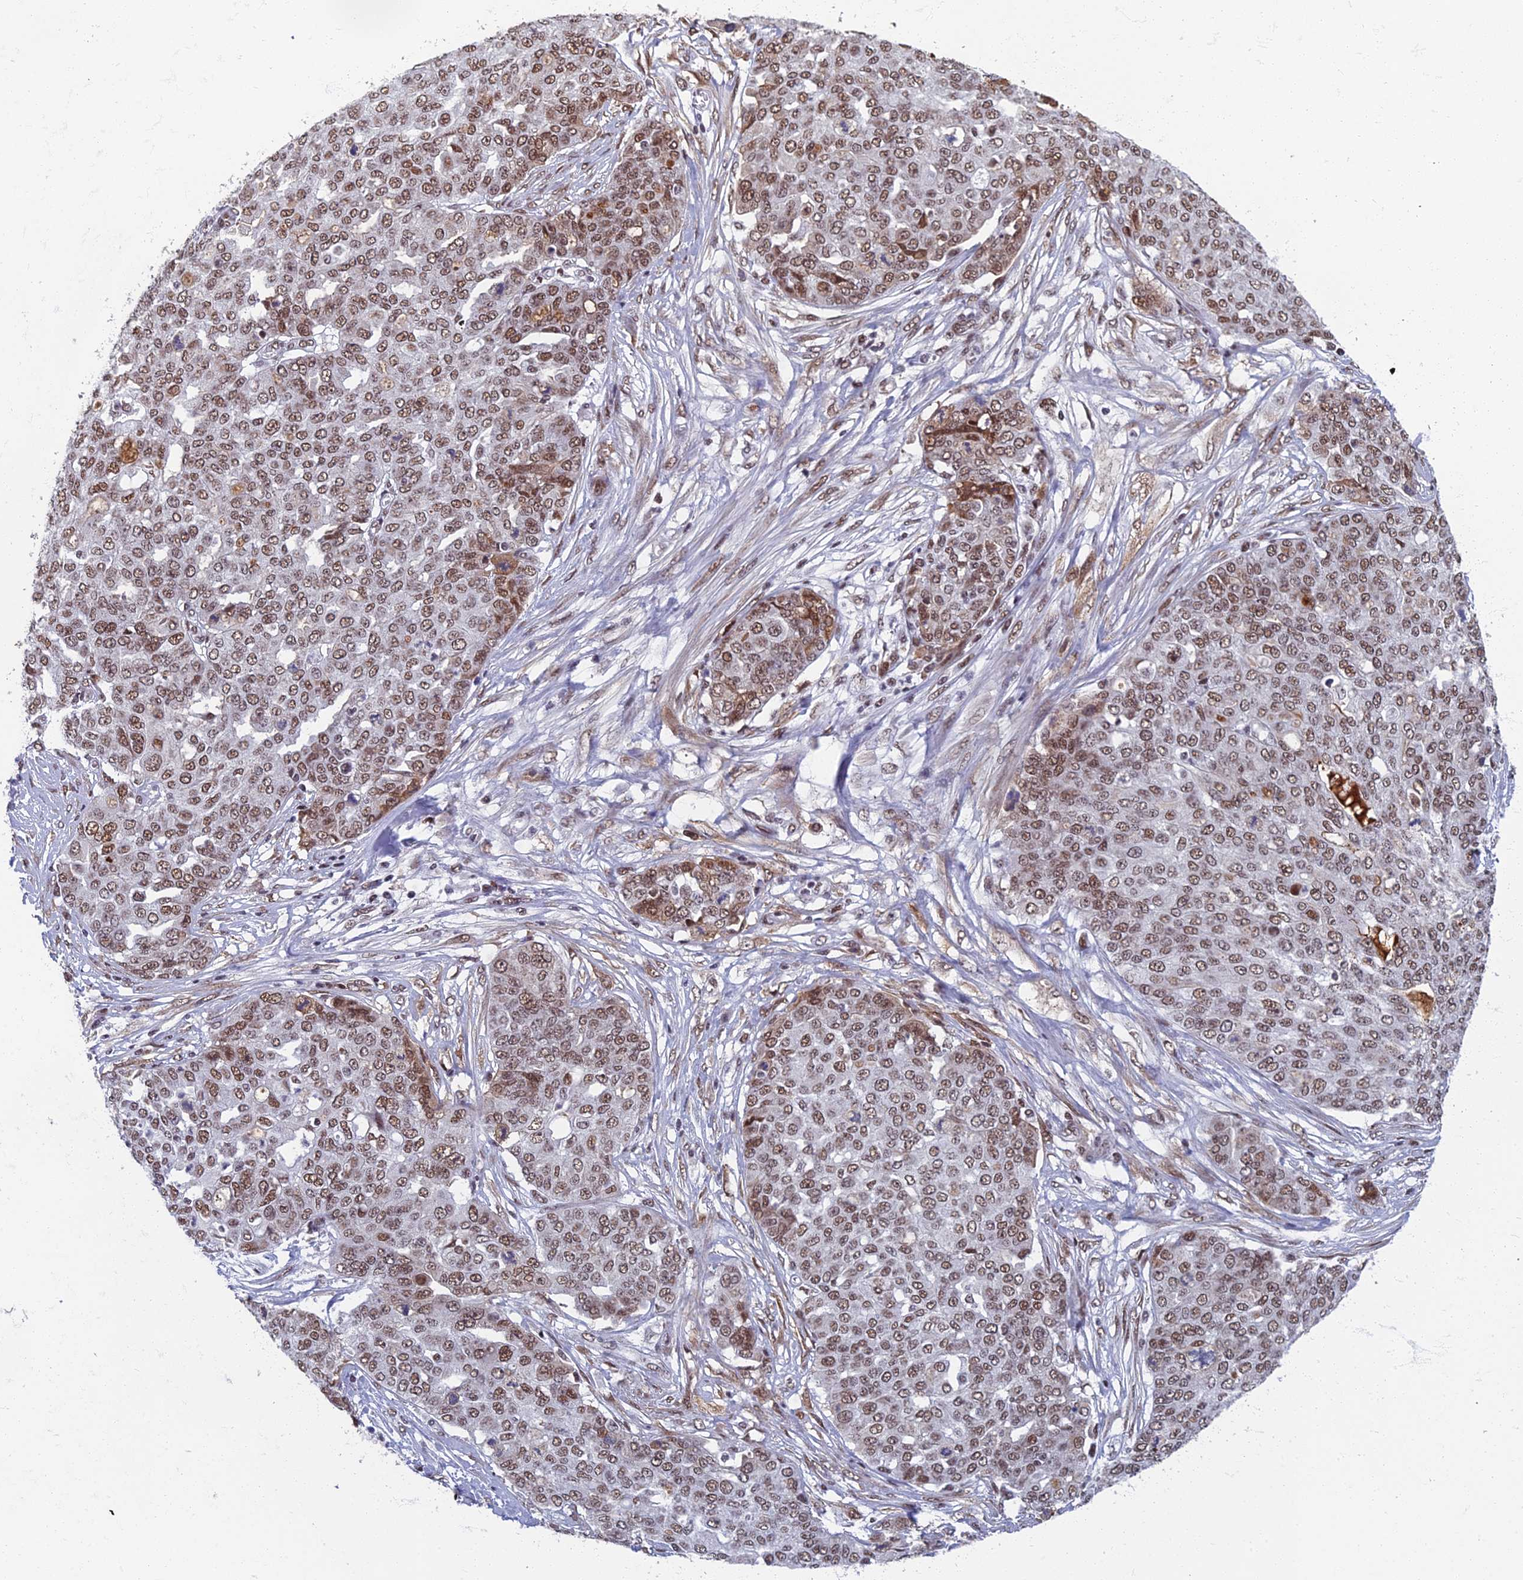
{"staining": {"intensity": "moderate", "quantity": ">75%", "location": "nuclear"}, "tissue": "ovarian cancer", "cell_type": "Tumor cells", "image_type": "cancer", "snomed": [{"axis": "morphology", "description": "Cystadenocarcinoma, serous, NOS"}, {"axis": "topography", "description": "Soft tissue"}, {"axis": "topography", "description": "Ovary"}], "caption": "Ovarian cancer tissue exhibits moderate nuclear expression in about >75% of tumor cells, visualized by immunohistochemistry.", "gene": "TAF13", "patient": {"sex": "female", "age": 57}}